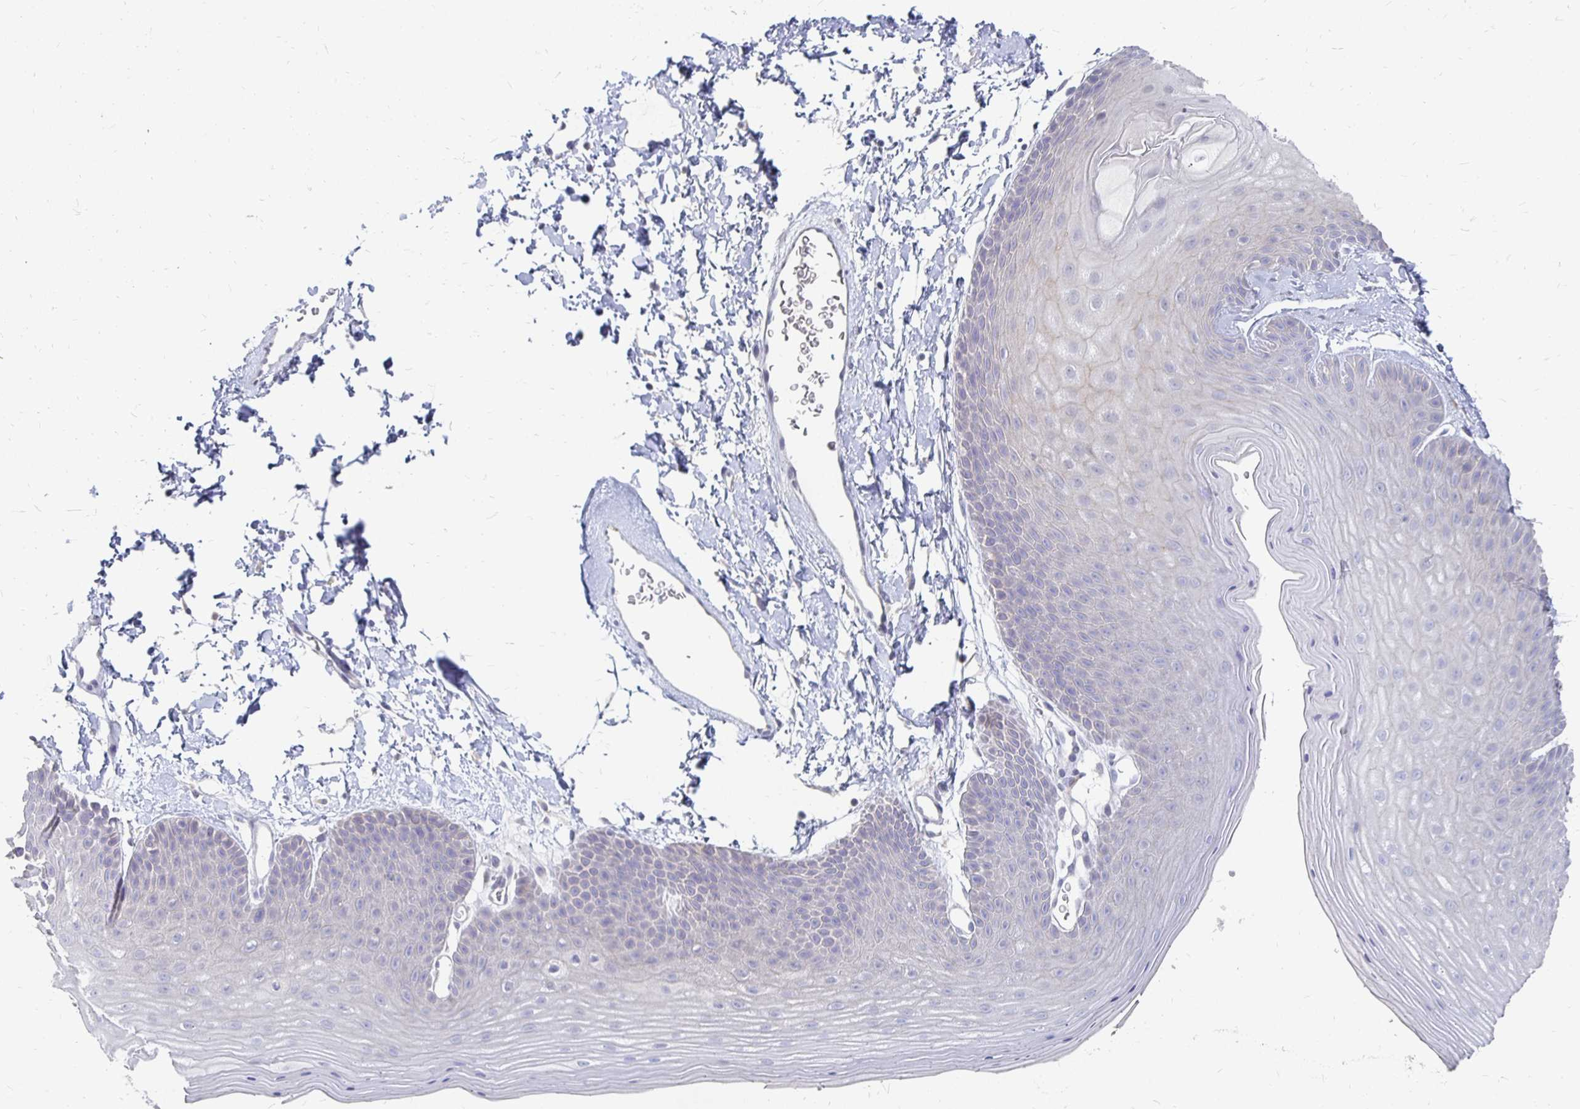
{"staining": {"intensity": "negative", "quantity": "none", "location": "none"}, "tissue": "skin", "cell_type": "Epidermal cells", "image_type": "normal", "snomed": [{"axis": "morphology", "description": "Normal tissue, NOS"}, {"axis": "topography", "description": "Anal"}], "caption": "An immunohistochemistry (IHC) micrograph of benign skin is shown. There is no staining in epidermal cells of skin. (DAB (3,3'-diaminobenzidine) IHC, high magnification).", "gene": "FKRP", "patient": {"sex": "male", "age": 53}}